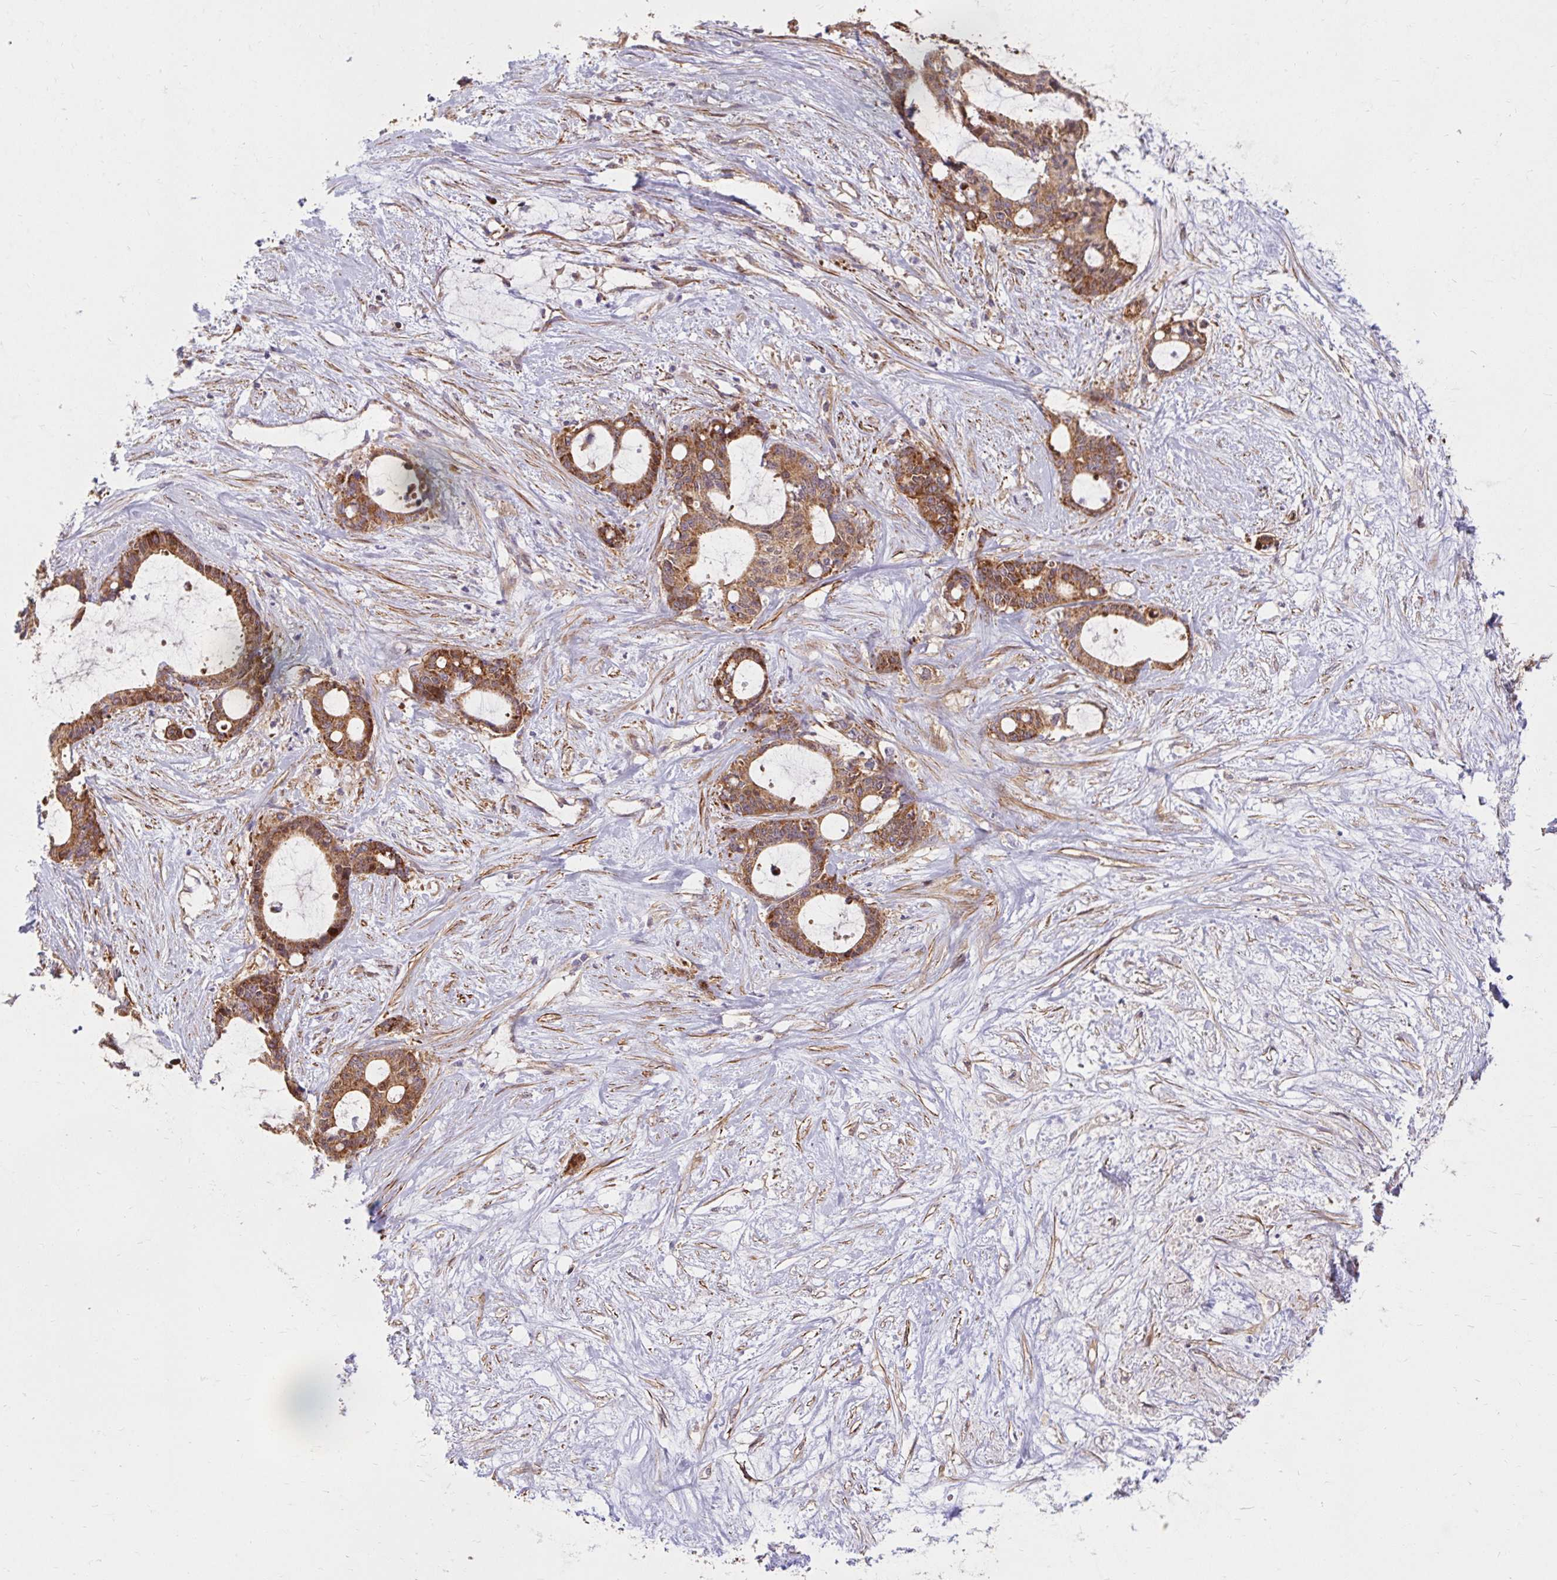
{"staining": {"intensity": "moderate", "quantity": ">75%", "location": "cytoplasmic/membranous"}, "tissue": "liver cancer", "cell_type": "Tumor cells", "image_type": "cancer", "snomed": [{"axis": "morphology", "description": "Normal tissue, NOS"}, {"axis": "morphology", "description": "Cholangiocarcinoma"}, {"axis": "topography", "description": "Liver"}, {"axis": "topography", "description": "Peripheral nerve tissue"}], "caption": "Brown immunohistochemical staining in liver cancer exhibits moderate cytoplasmic/membranous positivity in about >75% of tumor cells. (Brightfield microscopy of DAB IHC at high magnification).", "gene": "BTF3", "patient": {"sex": "female", "age": 73}}